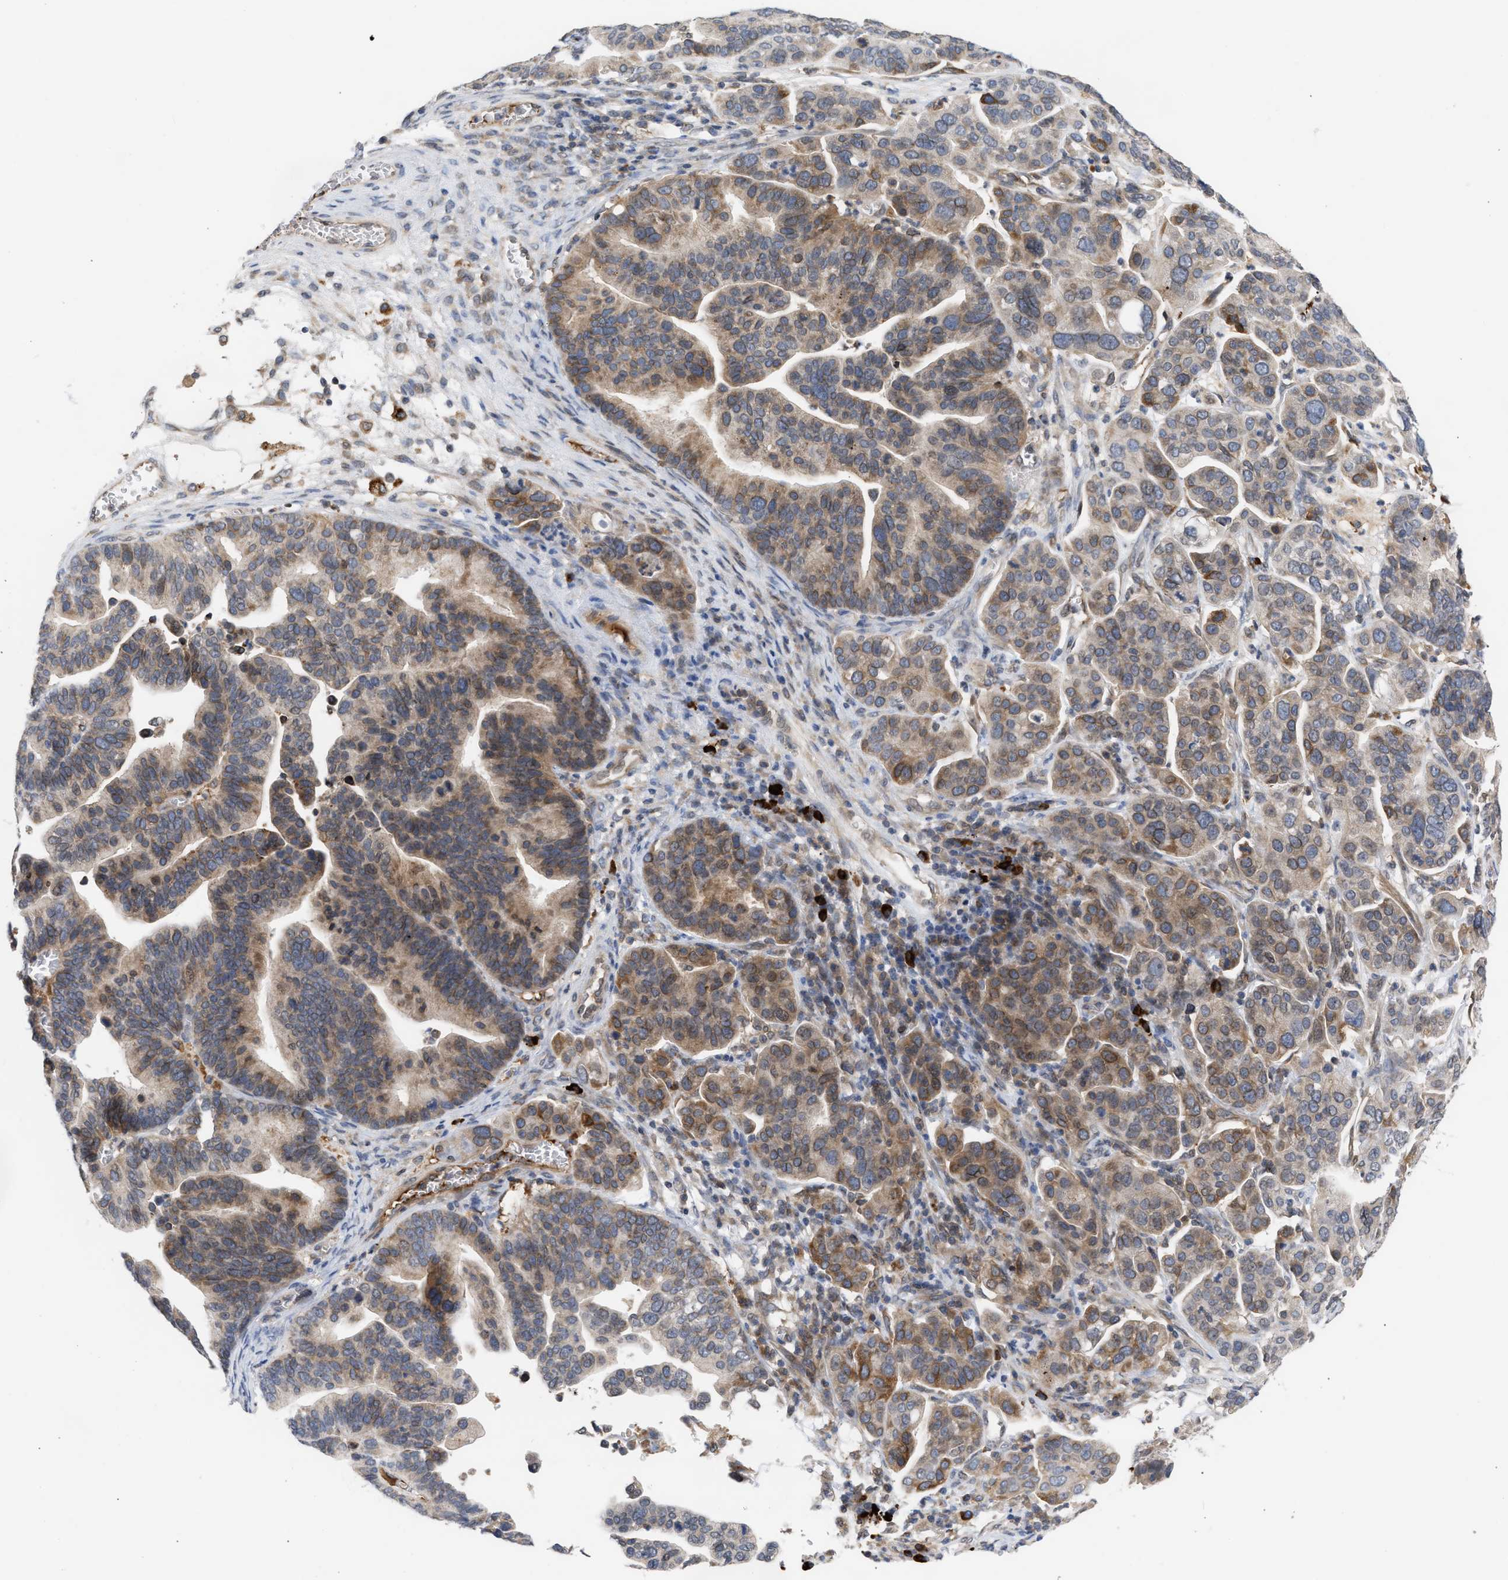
{"staining": {"intensity": "moderate", "quantity": ">75%", "location": "cytoplasmic/membranous"}, "tissue": "ovarian cancer", "cell_type": "Tumor cells", "image_type": "cancer", "snomed": [{"axis": "morphology", "description": "Cystadenocarcinoma, serous, NOS"}, {"axis": "topography", "description": "Ovary"}], "caption": "Immunohistochemical staining of ovarian serous cystadenocarcinoma reveals medium levels of moderate cytoplasmic/membranous staining in approximately >75% of tumor cells.", "gene": "NUP62", "patient": {"sex": "female", "age": 56}}